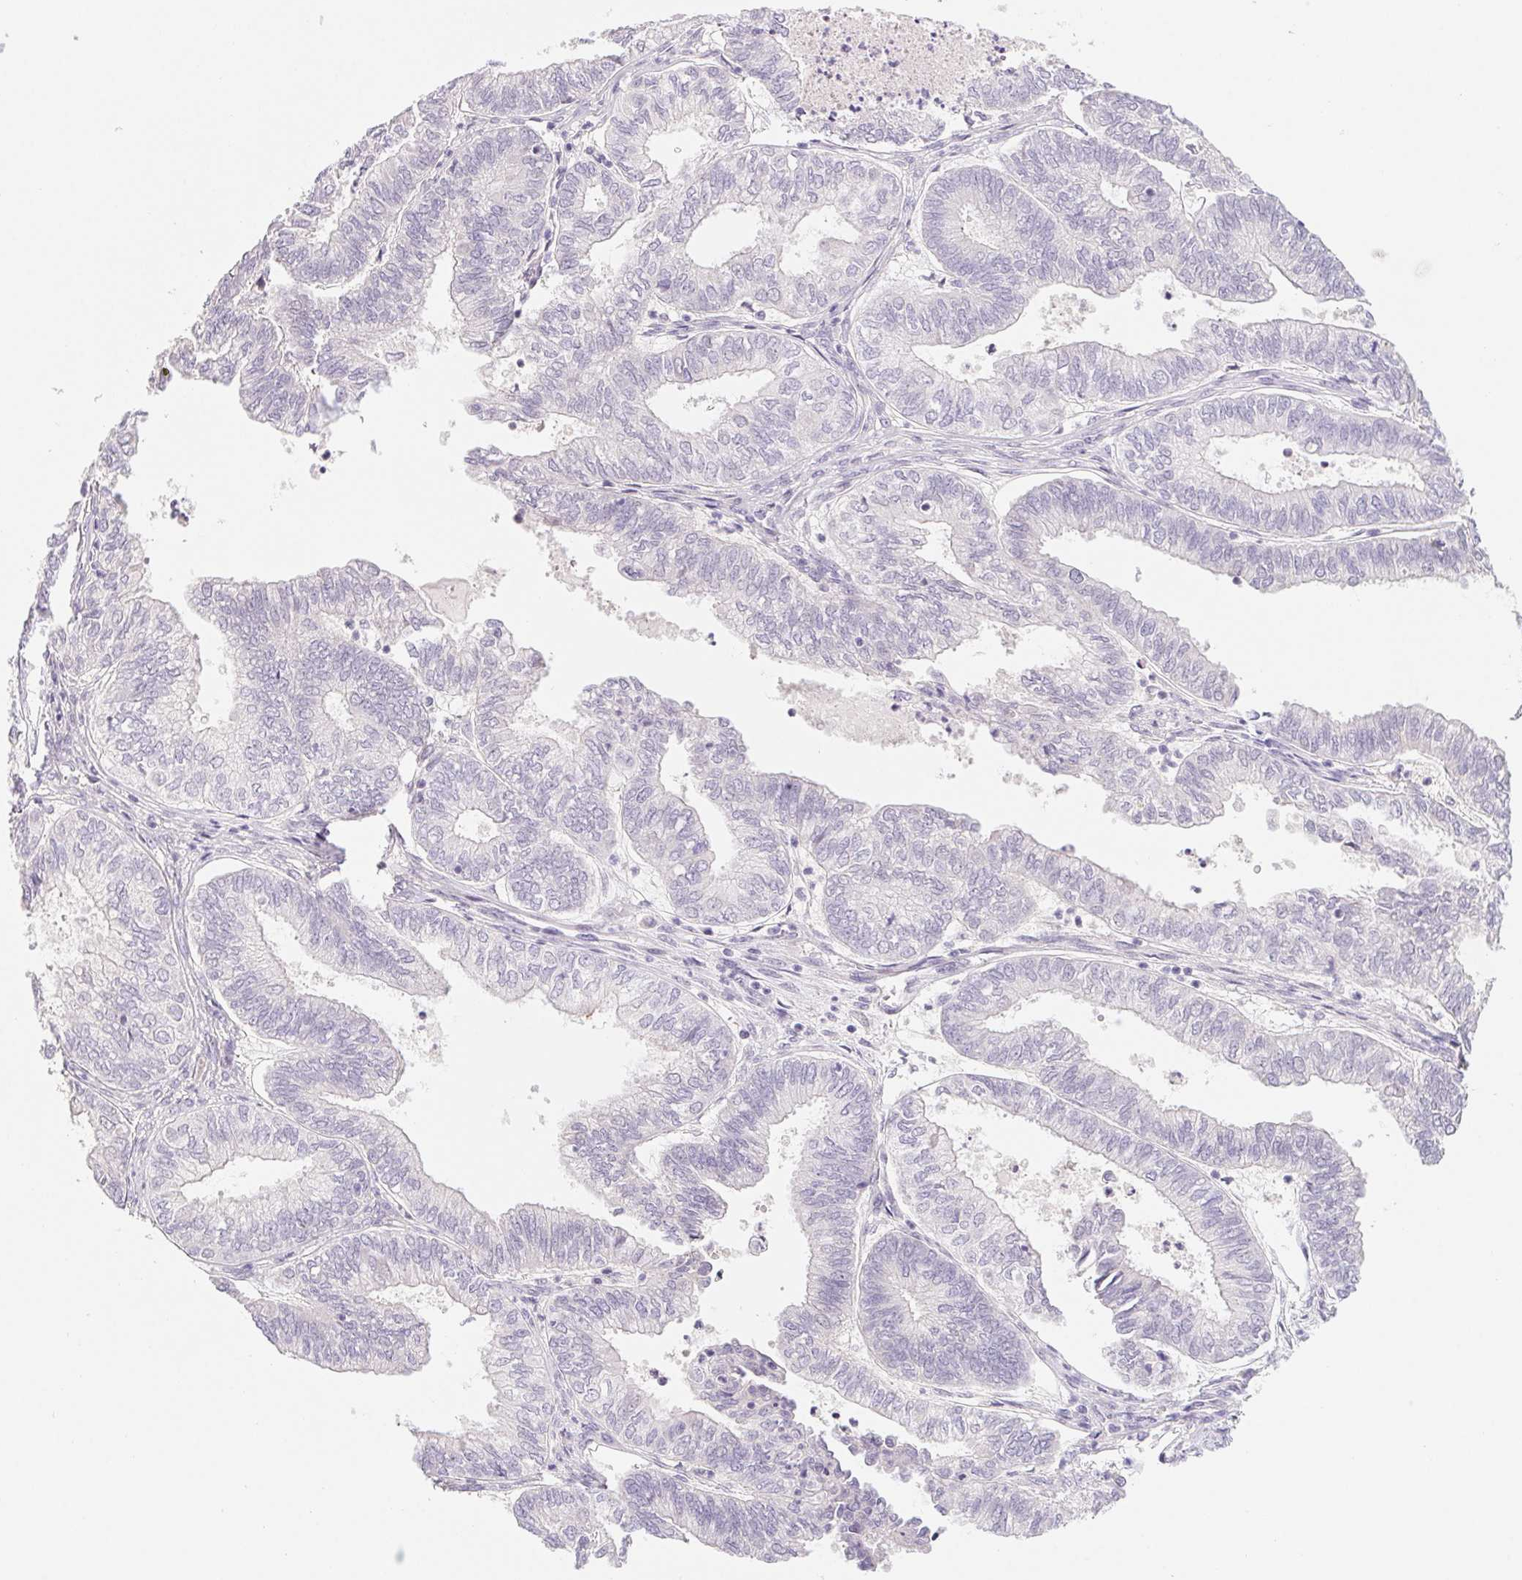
{"staining": {"intensity": "negative", "quantity": "none", "location": "none"}, "tissue": "ovarian cancer", "cell_type": "Tumor cells", "image_type": "cancer", "snomed": [{"axis": "morphology", "description": "Carcinoma, endometroid"}, {"axis": "topography", "description": "Ovary"}], "caption": "Immunohistochemistry (IHC) of ovarian cancer shows no positivity in tumor cells.", "gene": "CTNND2", "patient": {"sex": "female", "age": 64}}